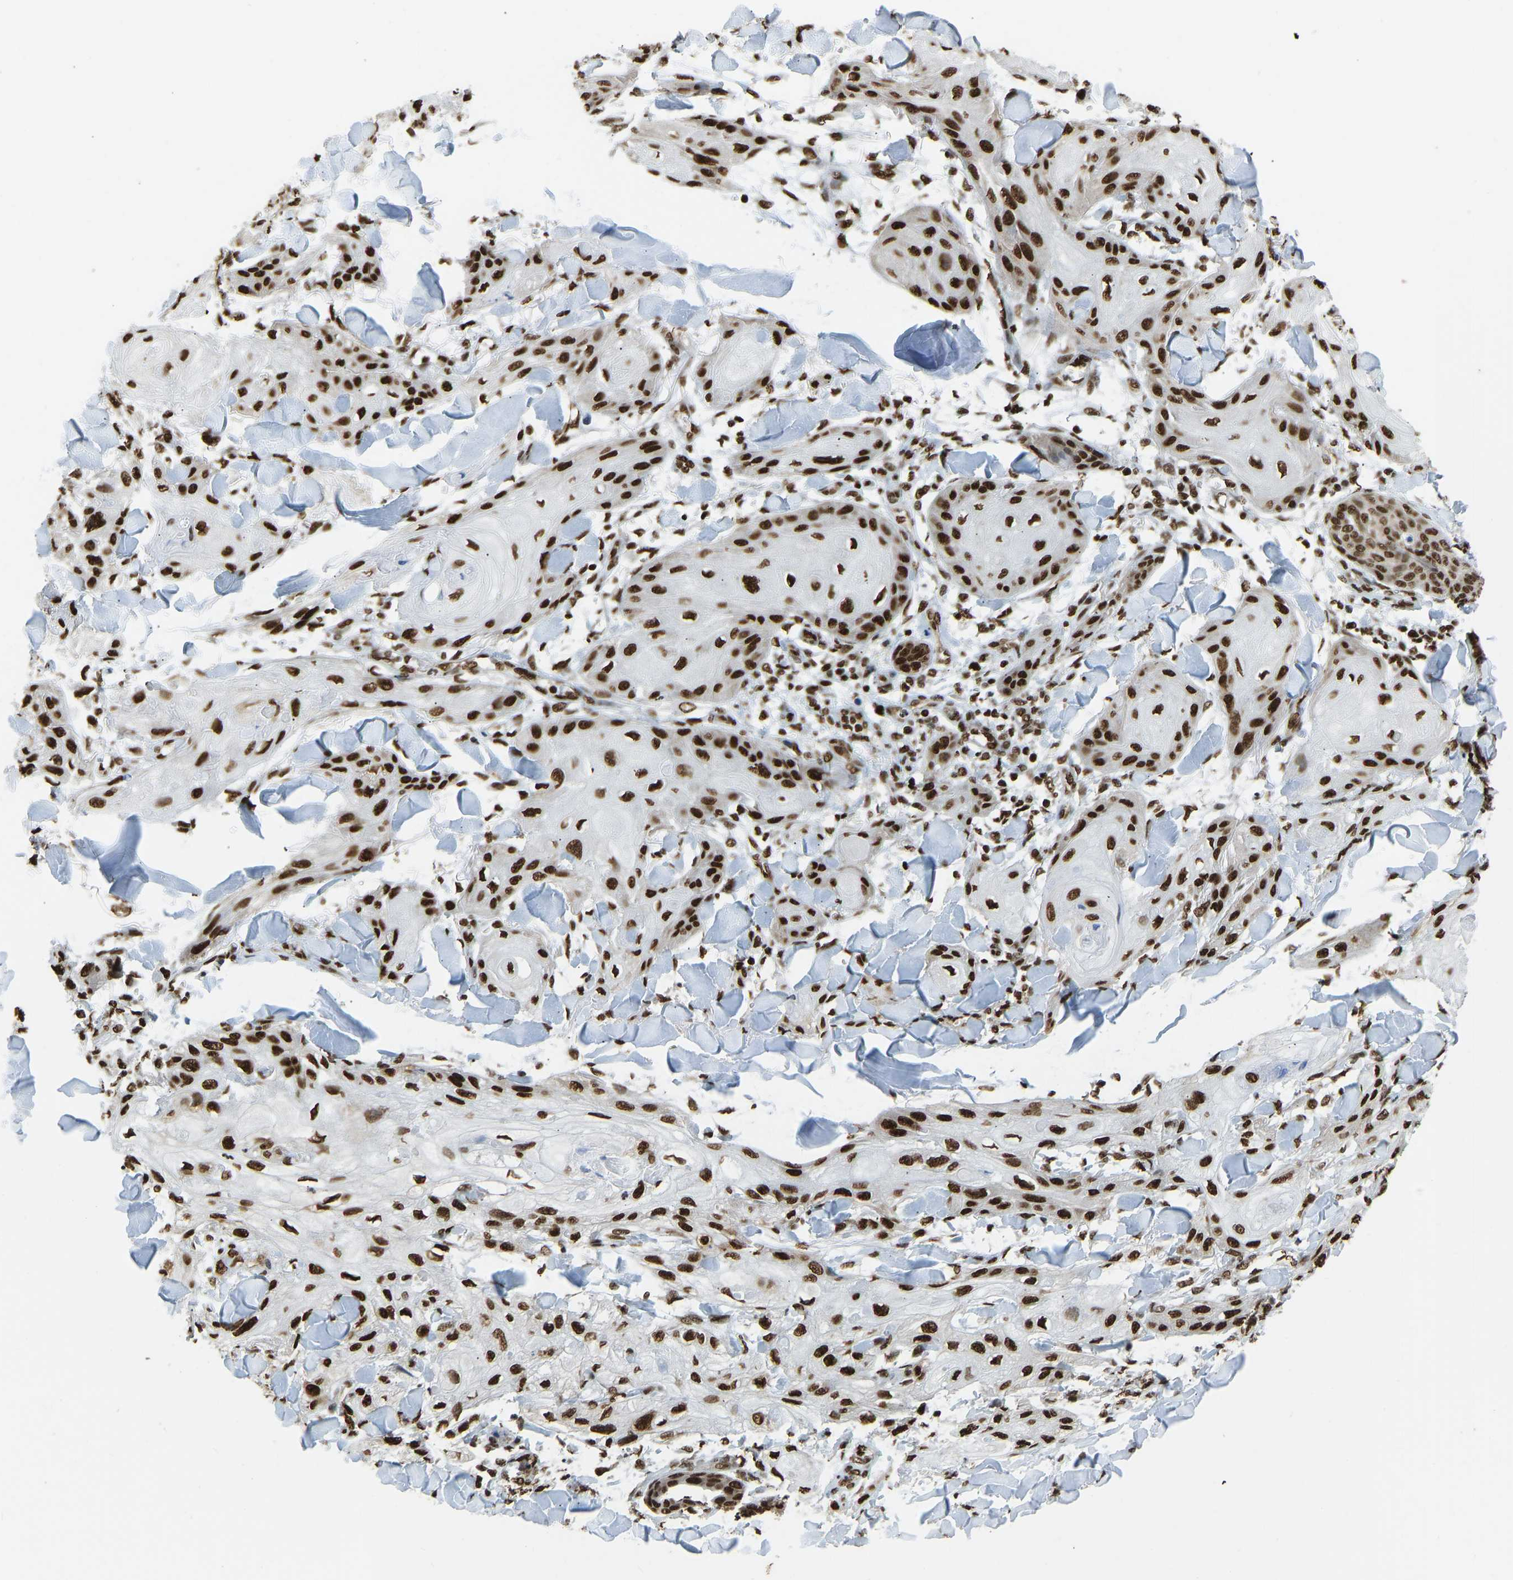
{"staining": {"intensity": "strong", "quantity": ">75%", "location": "nuclear"}, "tissue": "skin cancer", "cell_type": "Tumor cells", "image_type": "cancer", "snomed": [{"axis": "morphology", "description": "Squamous cell carcinoma, NOS"}, {"axis": "topography", "description": "Skin"}], "caption": "Human skin squamous cell carcinoma stained with a brown dye shows strong nuclear positive staining in approximately >75% of tumor cells.", "gene": "ZSCAN20", "patient": {"sex": "male", "age": 74}}